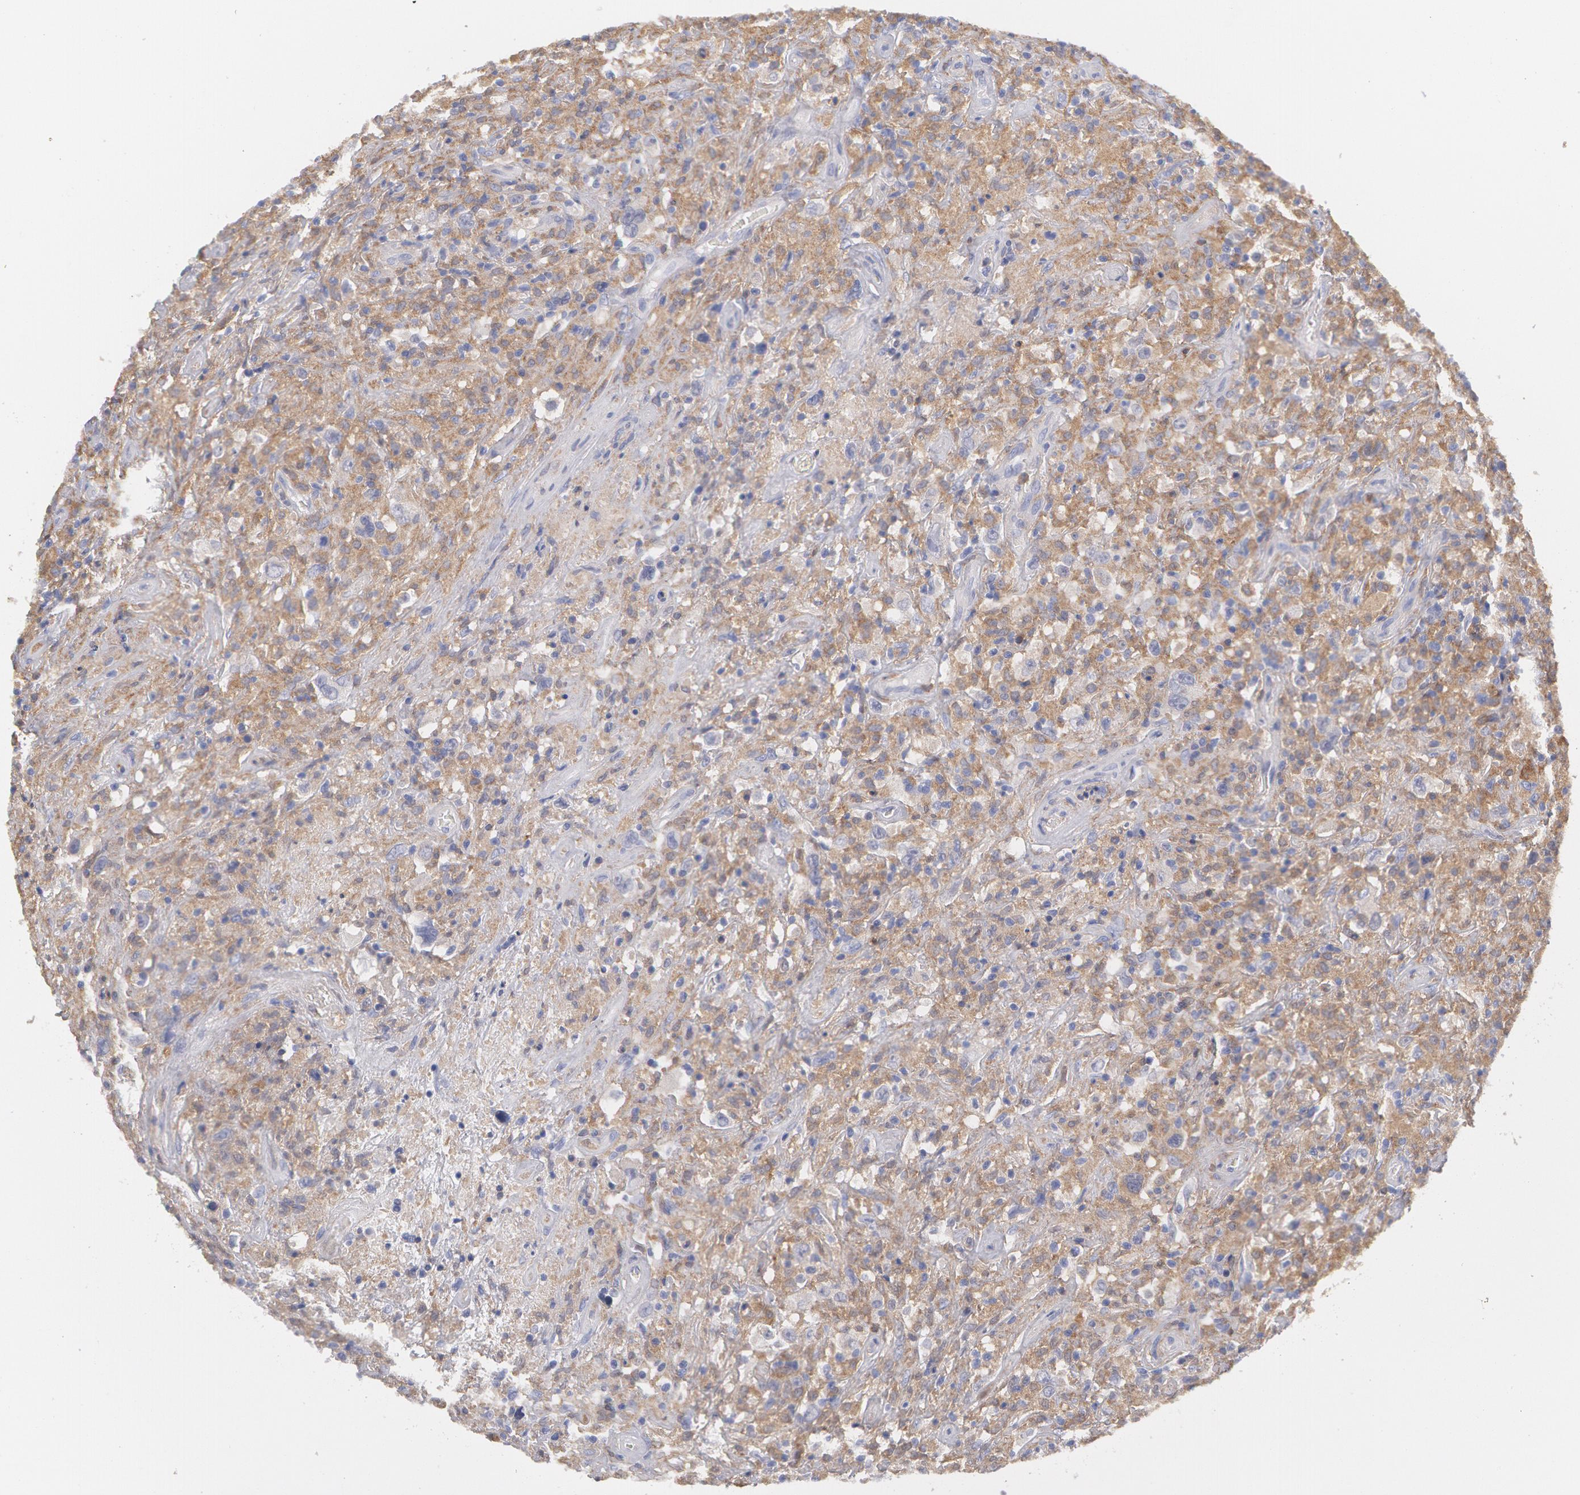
{"staining": {"intensity": "negative", "quantity": "none", "location": "none"}, "tissue": "lymphoma", "cell_type": "Tumor cells", "image_type": "cancer", "snomed": [{"axis": "morphology", "description": "Hodgkin's disease, NOS"}, {"axis": "topography", "description": "Lymph node"}], "caption": "Immunohistochemistry histopathology image of human Hodgkin's disease stained for a protein (brown), which shows no expression in tumor cells.", "gene": "SYK", "patient": {"sex": "male", "age": 46}}